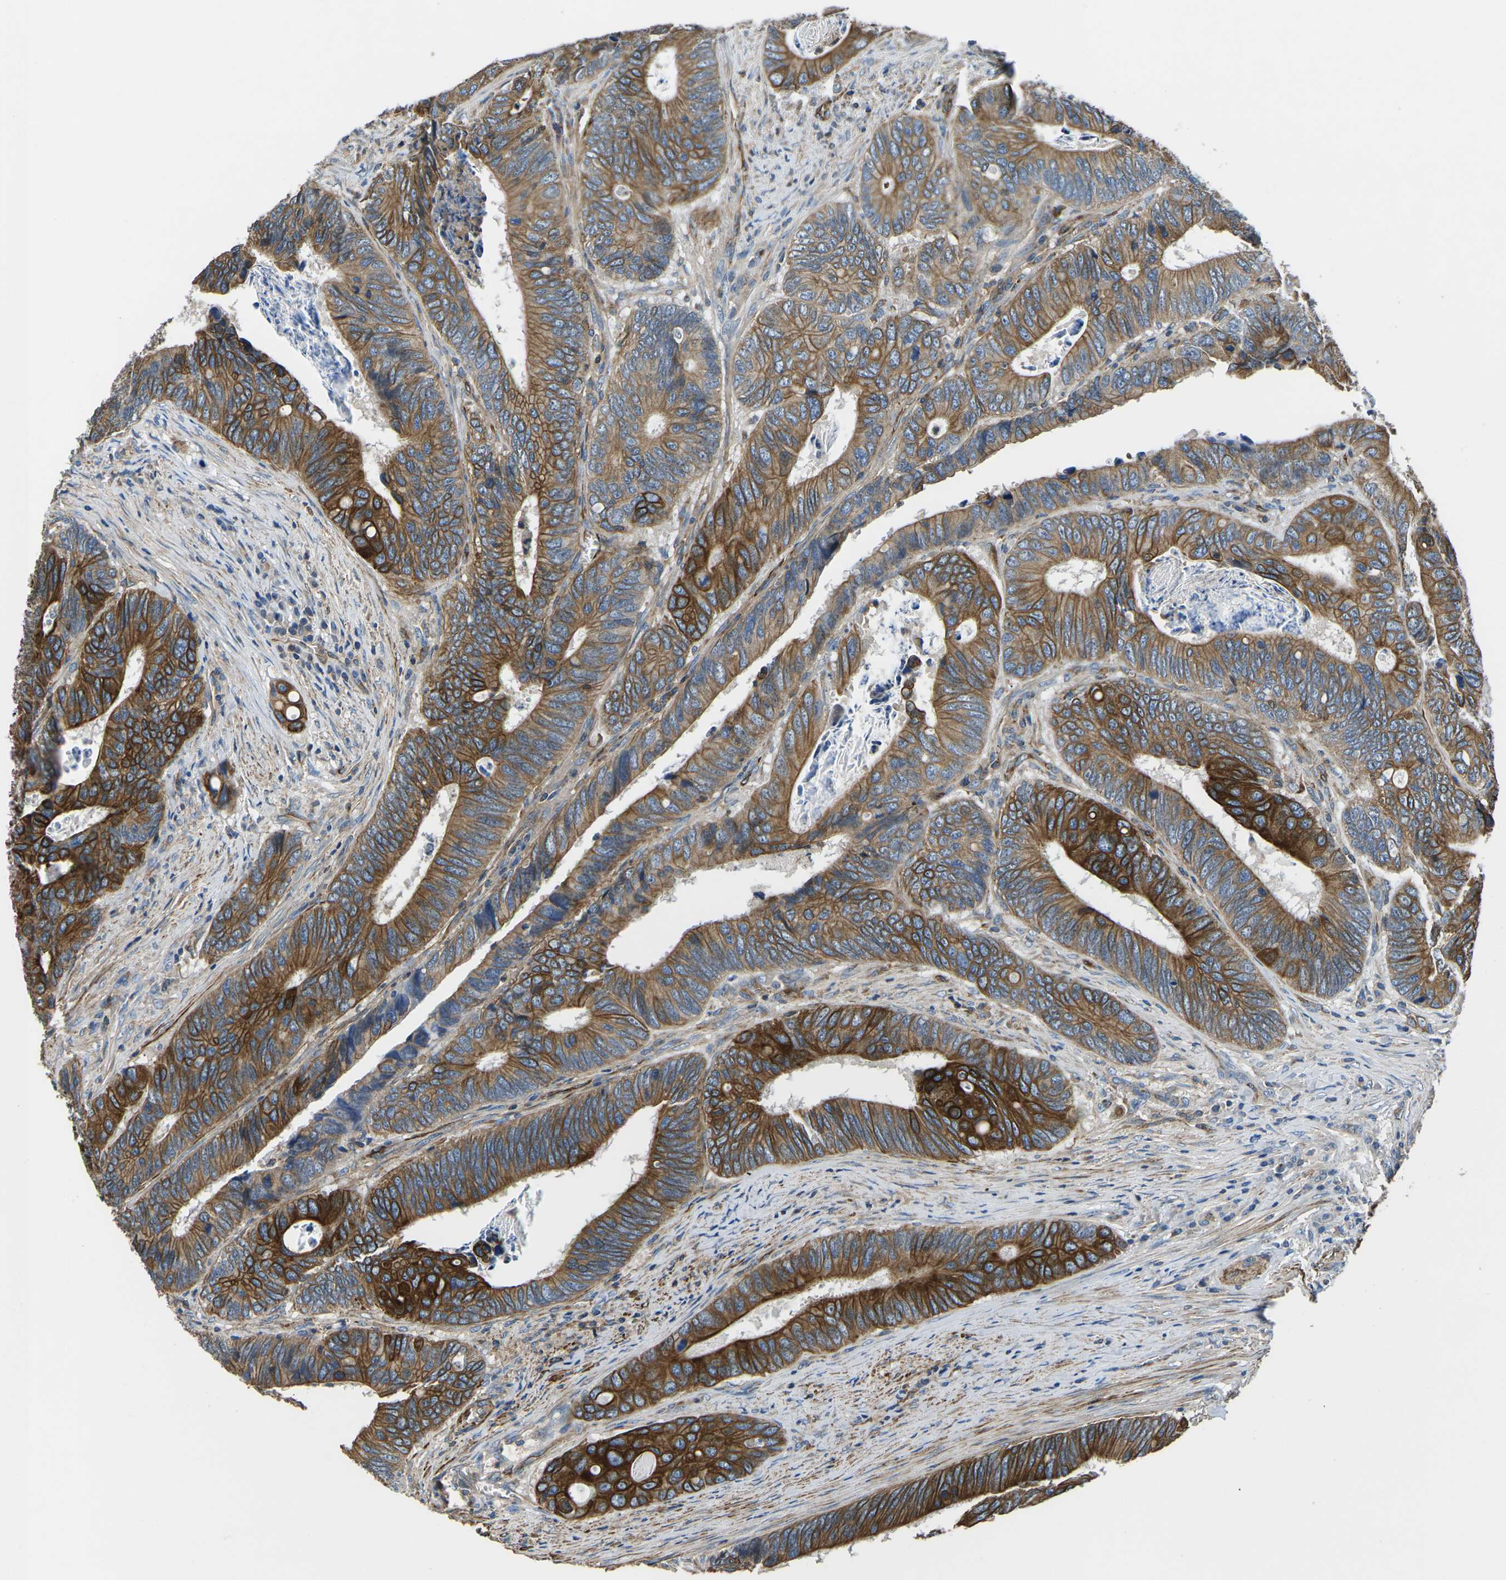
{"staining": {"intensity": "strong", "quantity": ">75%", "location": "cytoplasmic/membranous"}, "tissue": "colorectal cancer", "cell_type": "Tumor cells", "image_type": "cancer", "snomed": [{"axis": "morphology", "description": "Inflammation, NOS"}, {"axis": "morphology", "description": "Adenocarcinoma, NOS"}, {"axis": "topography", "description": "Colon"}], "caption": "The immunohistochemical stain highlights strong cytoplasmic/membranous staining in tumor cells of adenocarcinoma (colorectal) tissue.", "gene": "KCNJ15", "patient": {"sex": "male", "age": 72}}